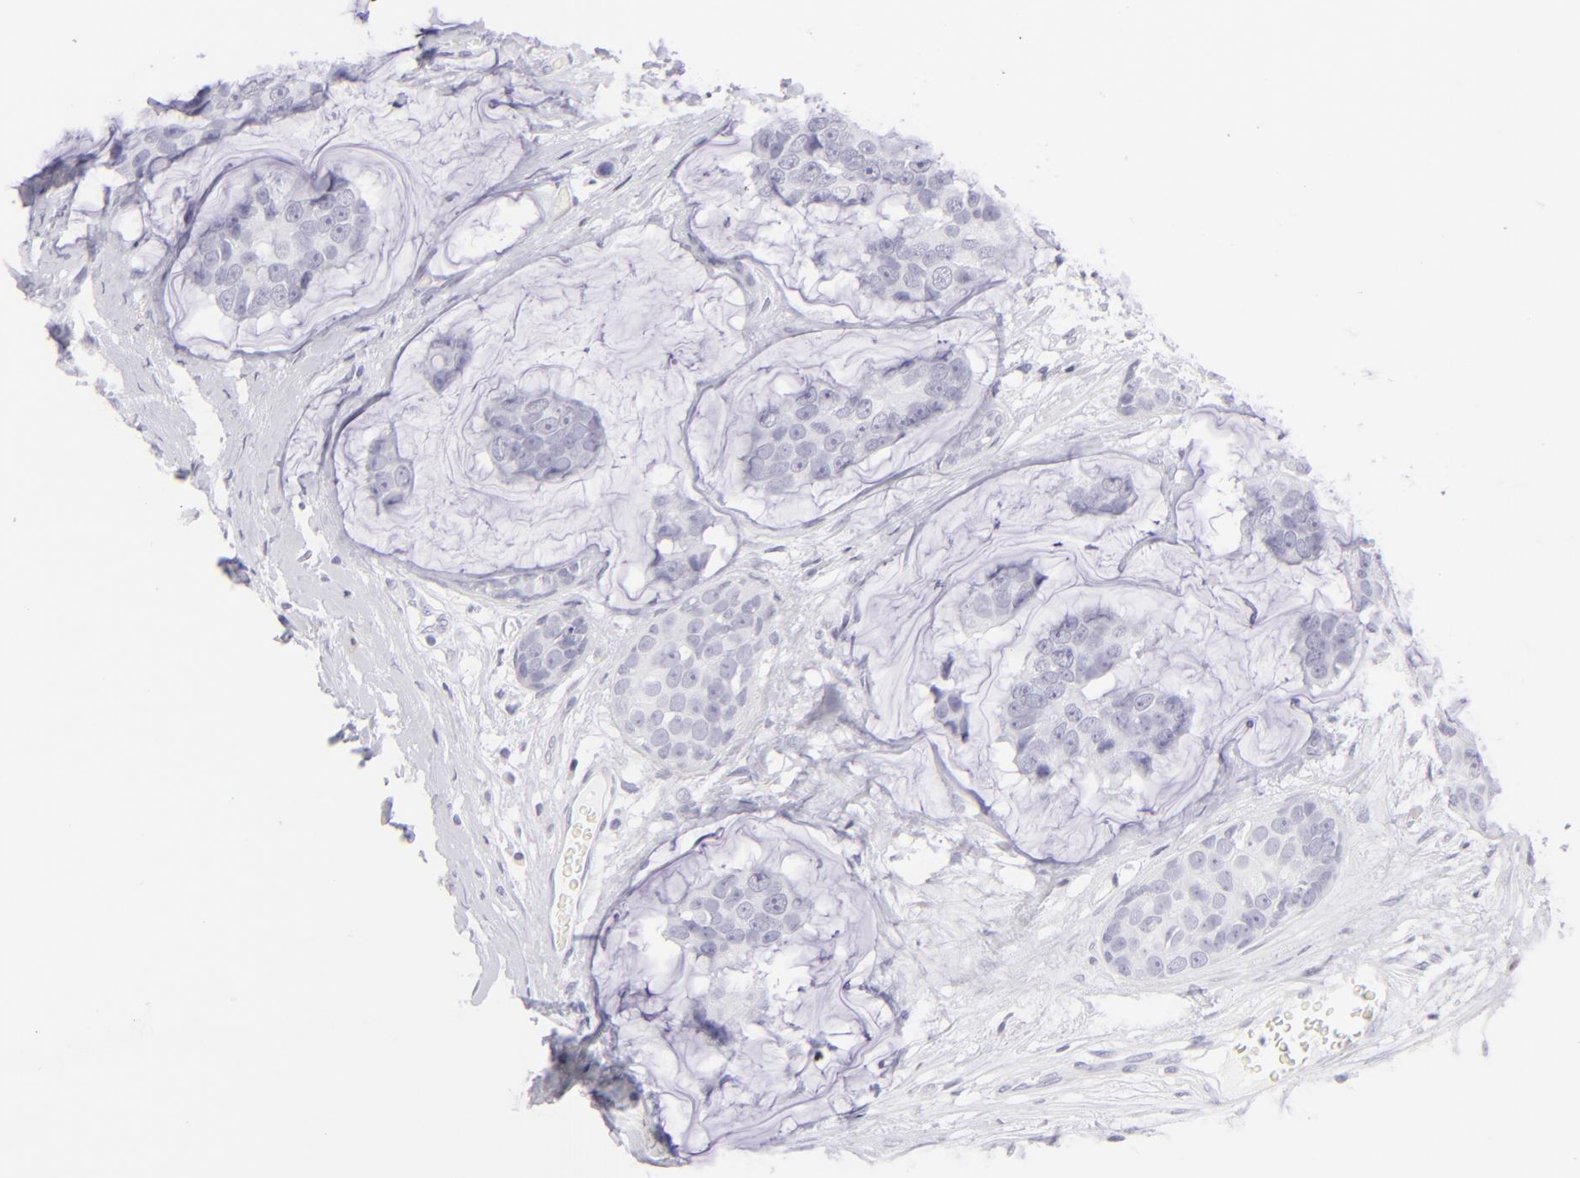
{"staining": {"intensity": "negative", "quantity": "none", "location": "none"}, "tissue": "breast cancer", "cell_type": "Tumor cells", "image_type": "cancer", "snomed": [{"axis": "morphology", "description": "Normal tissue, NOS"}, {"axis": "morphology", "description": "Duct carcinoma"}, {"axis": "topography", "description": "Breast"}], "caption": "IHC photomicrograph of human infiltrating ductal carcinoma (breast) stained for a protein (brown), which reveals no staining in tumor cells.", "gene": "FCER2", "patient": {"sex": "female", "age": 50}}